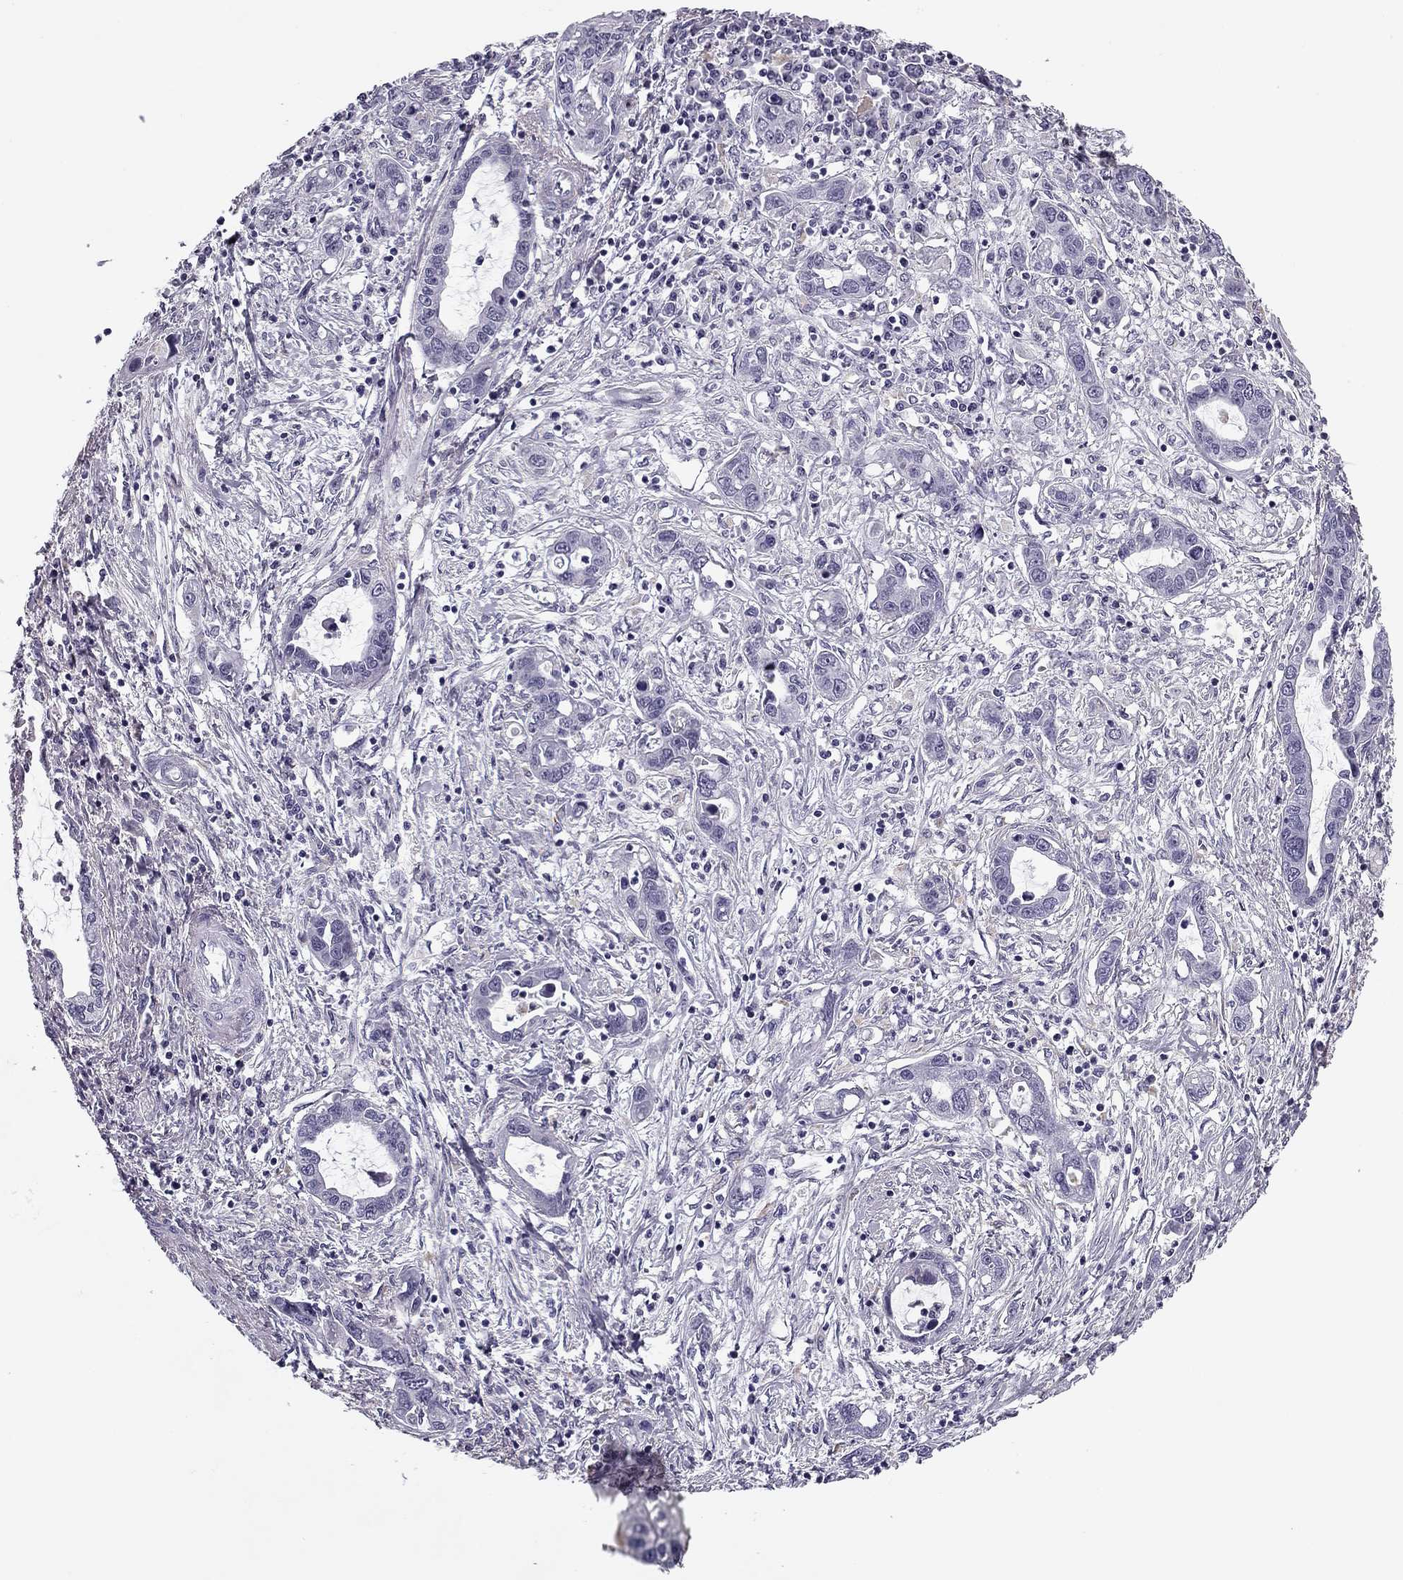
{"staining": {"intensity": "negative", "quantity": "none", "location": "none"}, "tissue": "liver cancer", "cell_type": "Tumor cells", "image_type": "cancer", "snomed": [{"axis": "morphology", "description": "Cholangiocarcinoma"}, {"axis": "topography", "description": "Liver"}], "caption": "High power microscopy histopathology image of an immunohistochemistry micrograph of liver cholangiocarcinoma, revealing no significant expression in tumor cells.", "gene": "MC5R", "patient": {"sex": "male", "age": 58}}